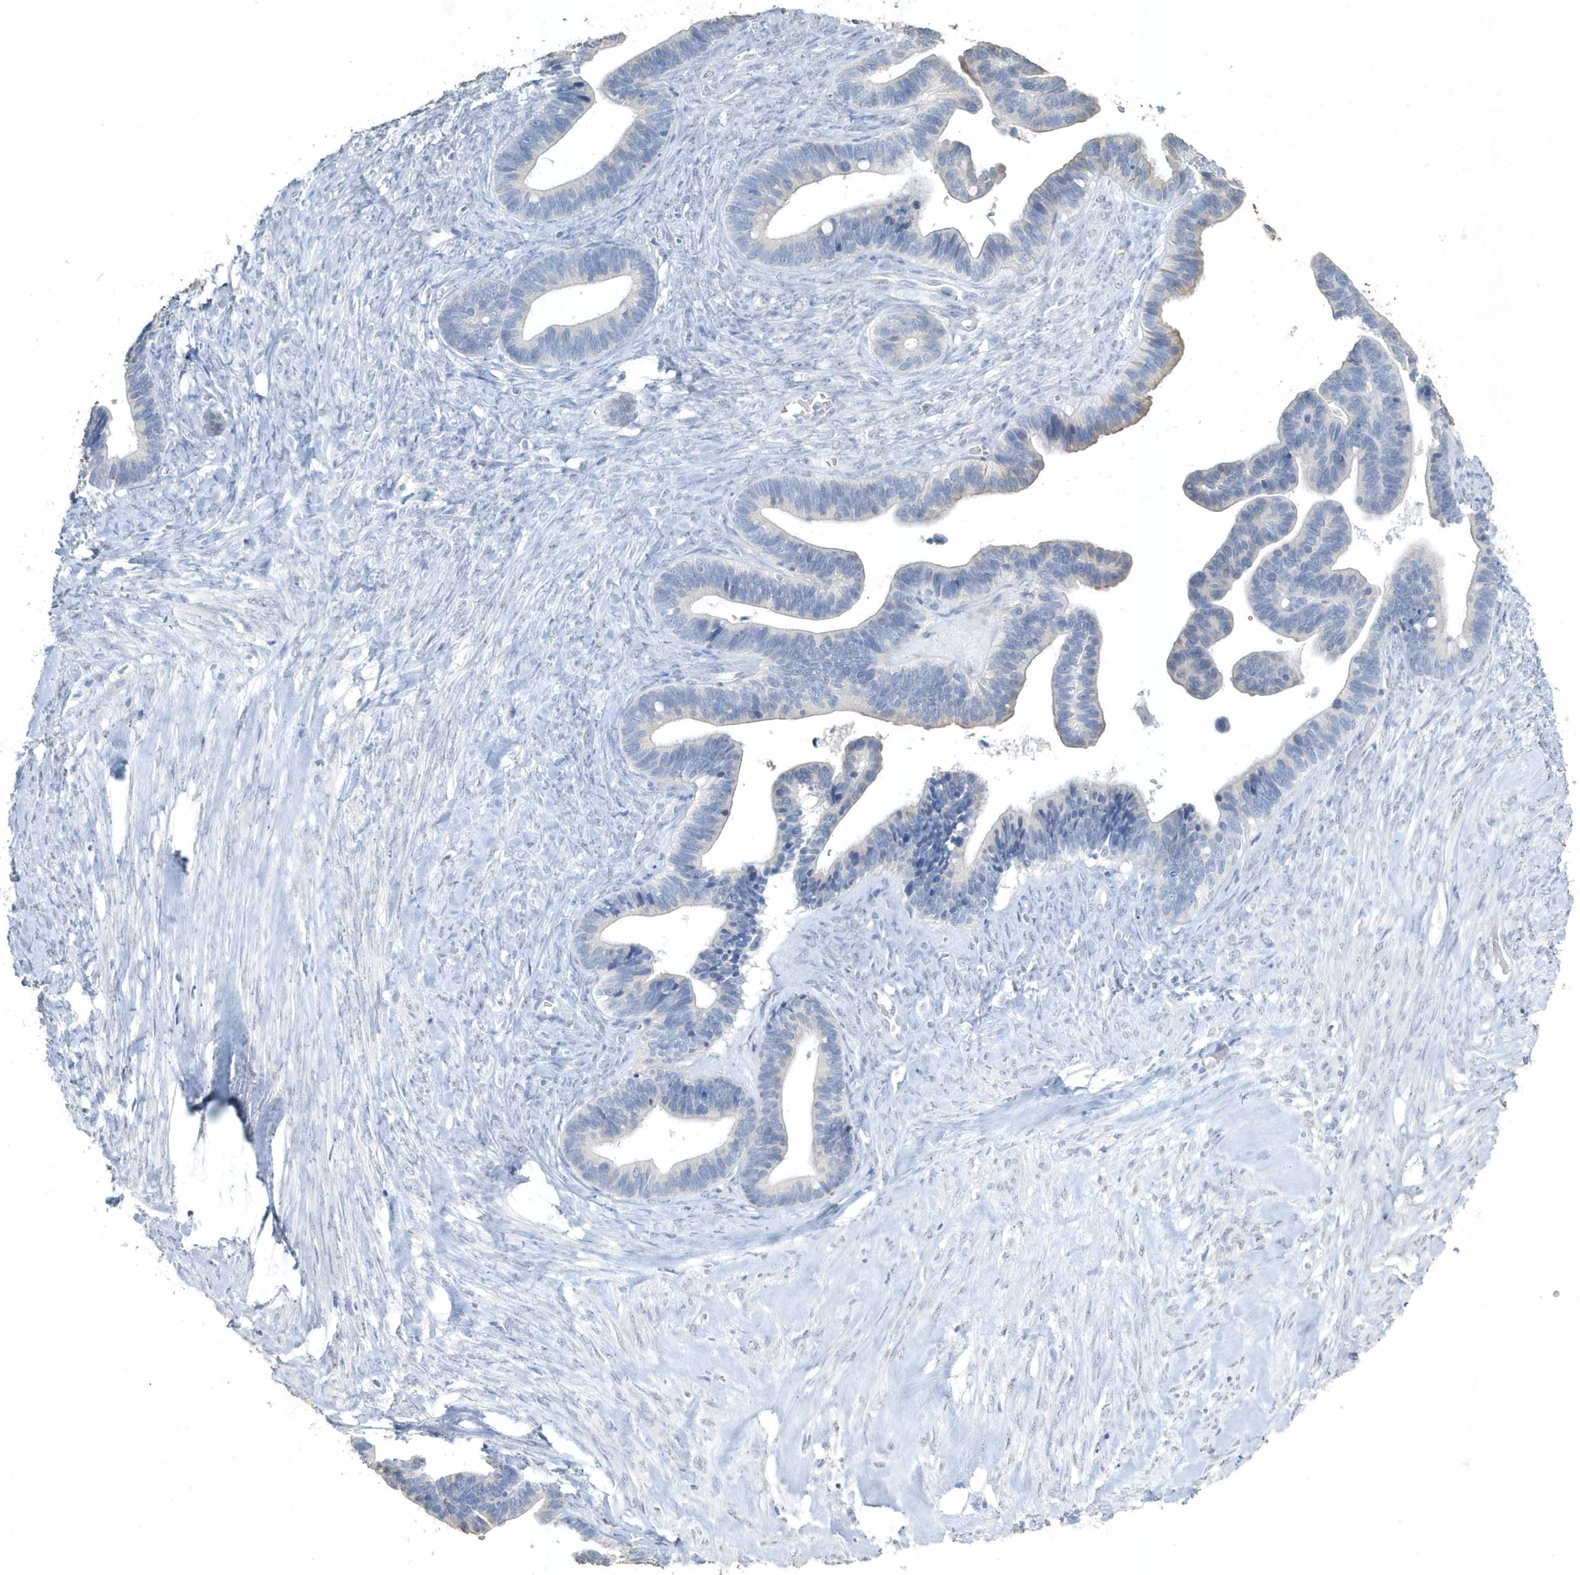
{"staining": {"intensity": "negative", "quantity": "none", "location": "none"}, "tissue": "ovarian cancer", "cell_type": "Tumor cells", "image_type": "cancer", "snomed": [{"axis": "morphology", "description": "Cystadenocarcinoma, serous, NOS"}, {"axis": "topography", "description": "Ovary"}], "caption": "DAB (3,3'-diaminobenzidine) immunohistochemical staining of ovarian cancer (serous cystadenocarcinoma) demonstrates no significant positivity in tumor cells.", "gene": "MYOT", "patient": {"sex": "female", "age": 56}}